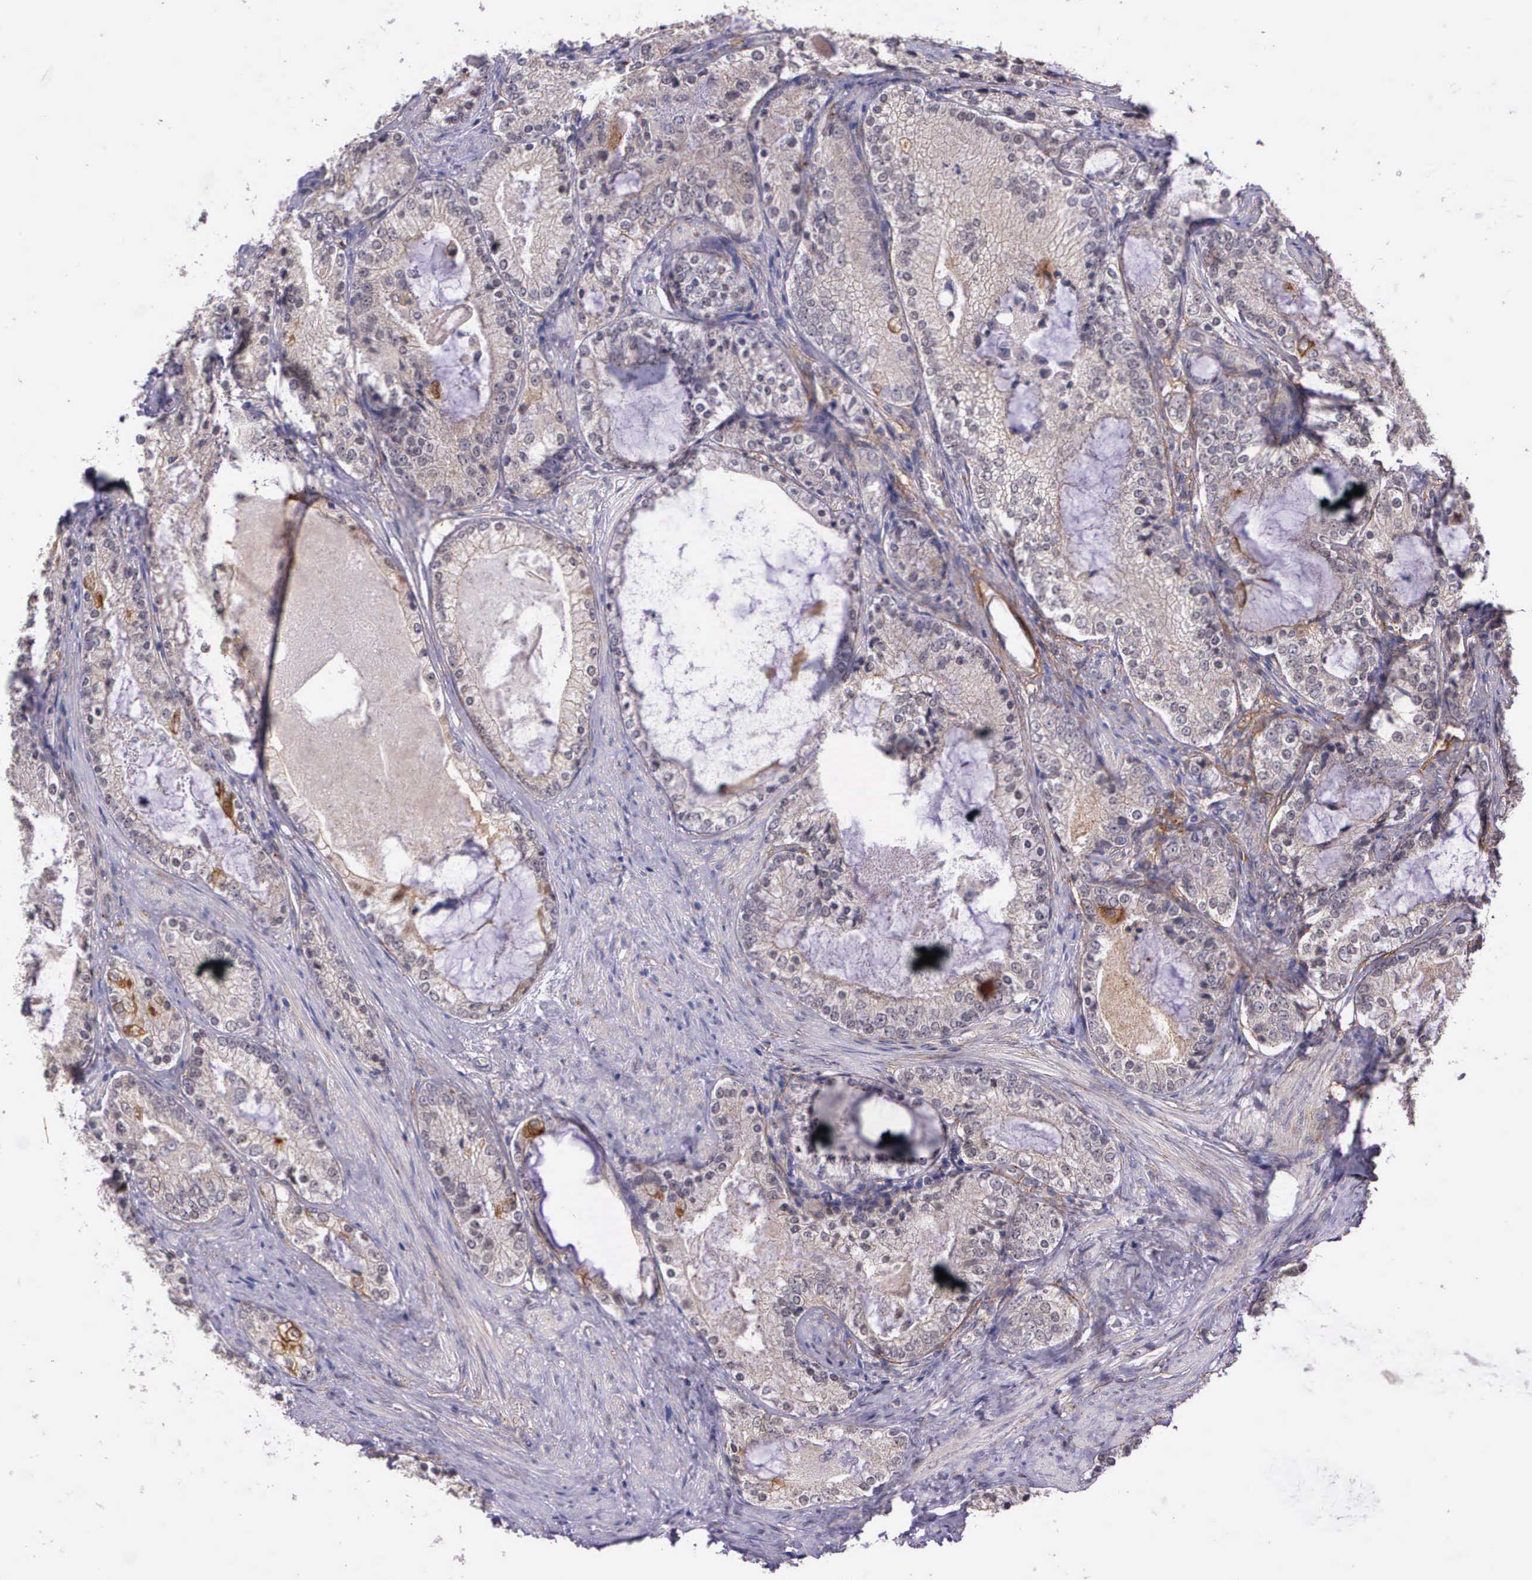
{"staining": {"intensity": "strong", "quantity": "<25%", "location": "cytoplasmic/membranous"}, "tissue": "prostate cancer", "cell_type": "Tumor cells", "image_type": "cancer", "snomed": [{"axis": "morphology", "description": "Adenocarcinoma, High grade"}, {"axis": "topography", "description": "Prostate"}], "caption": "Brown immunohistochemical staining in human prostate cancer (adenocarcinoma (high-grade)) shows strong cytoplasmic/membranous positivity in approximately <25% of tumor cells.", "gene": "PRICKLE3", "patient": {"sex": "male", "age": 63}}